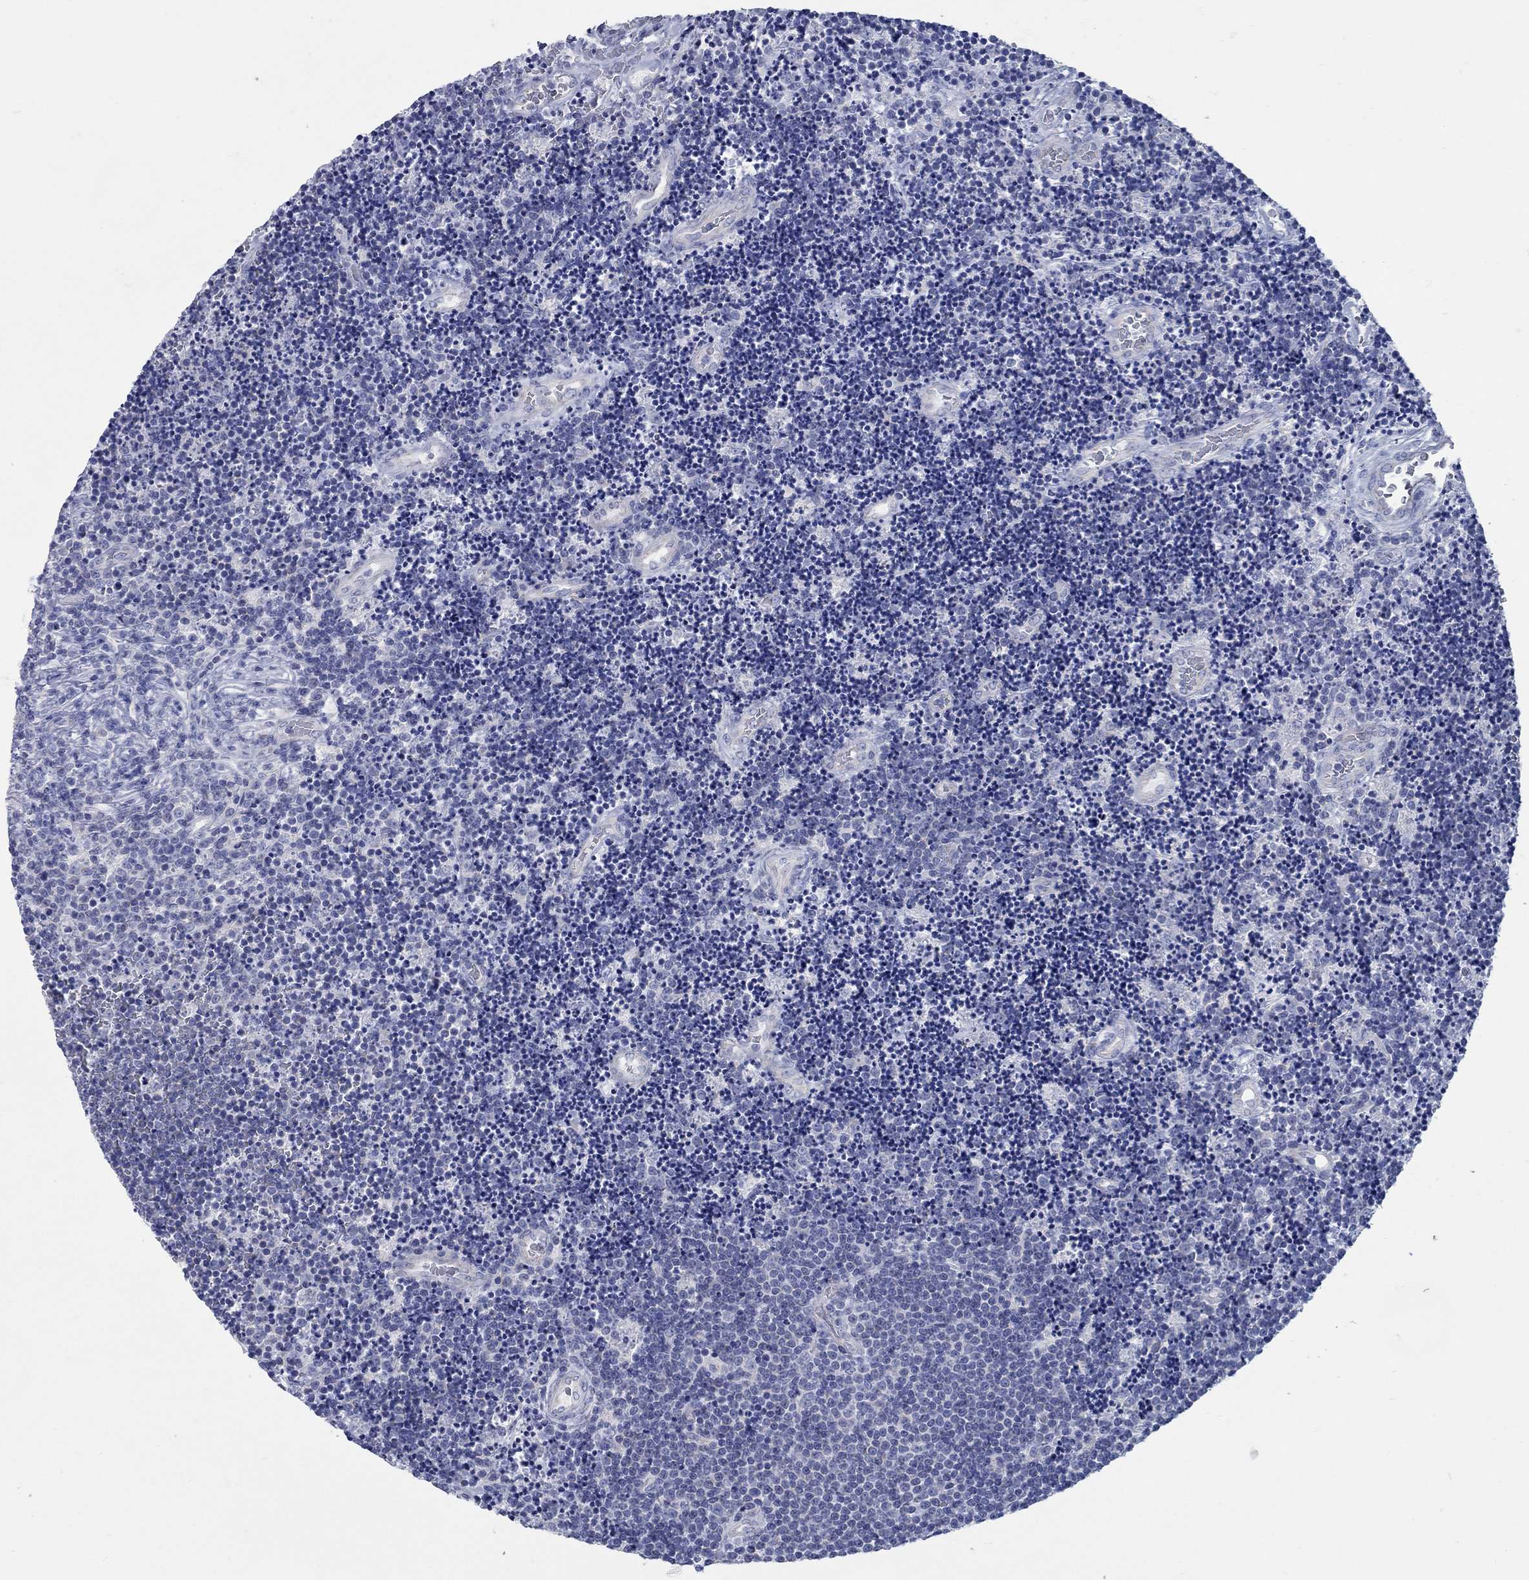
{"staining": {"intensity": "negative", "quantity": "none", "location": "none"}, "tissue": "lymphoma", "cell_type": "Tumor cells", "image_type": "cancer", "snomed": [{"axis": "morphology", "description": "Malignant lymphoma, non-Hodgkin's type, Low grade"}, {"axis": "topography", "description": "Brain"}], "caption": "A histopathology image of low-grade malignant lymphoma, non-Hodgkin's type stained for a protein demonstrates no brown staining in tumor cells.", "gene": "PDZD3", "patient": {"sex": "female", "age": 66}}